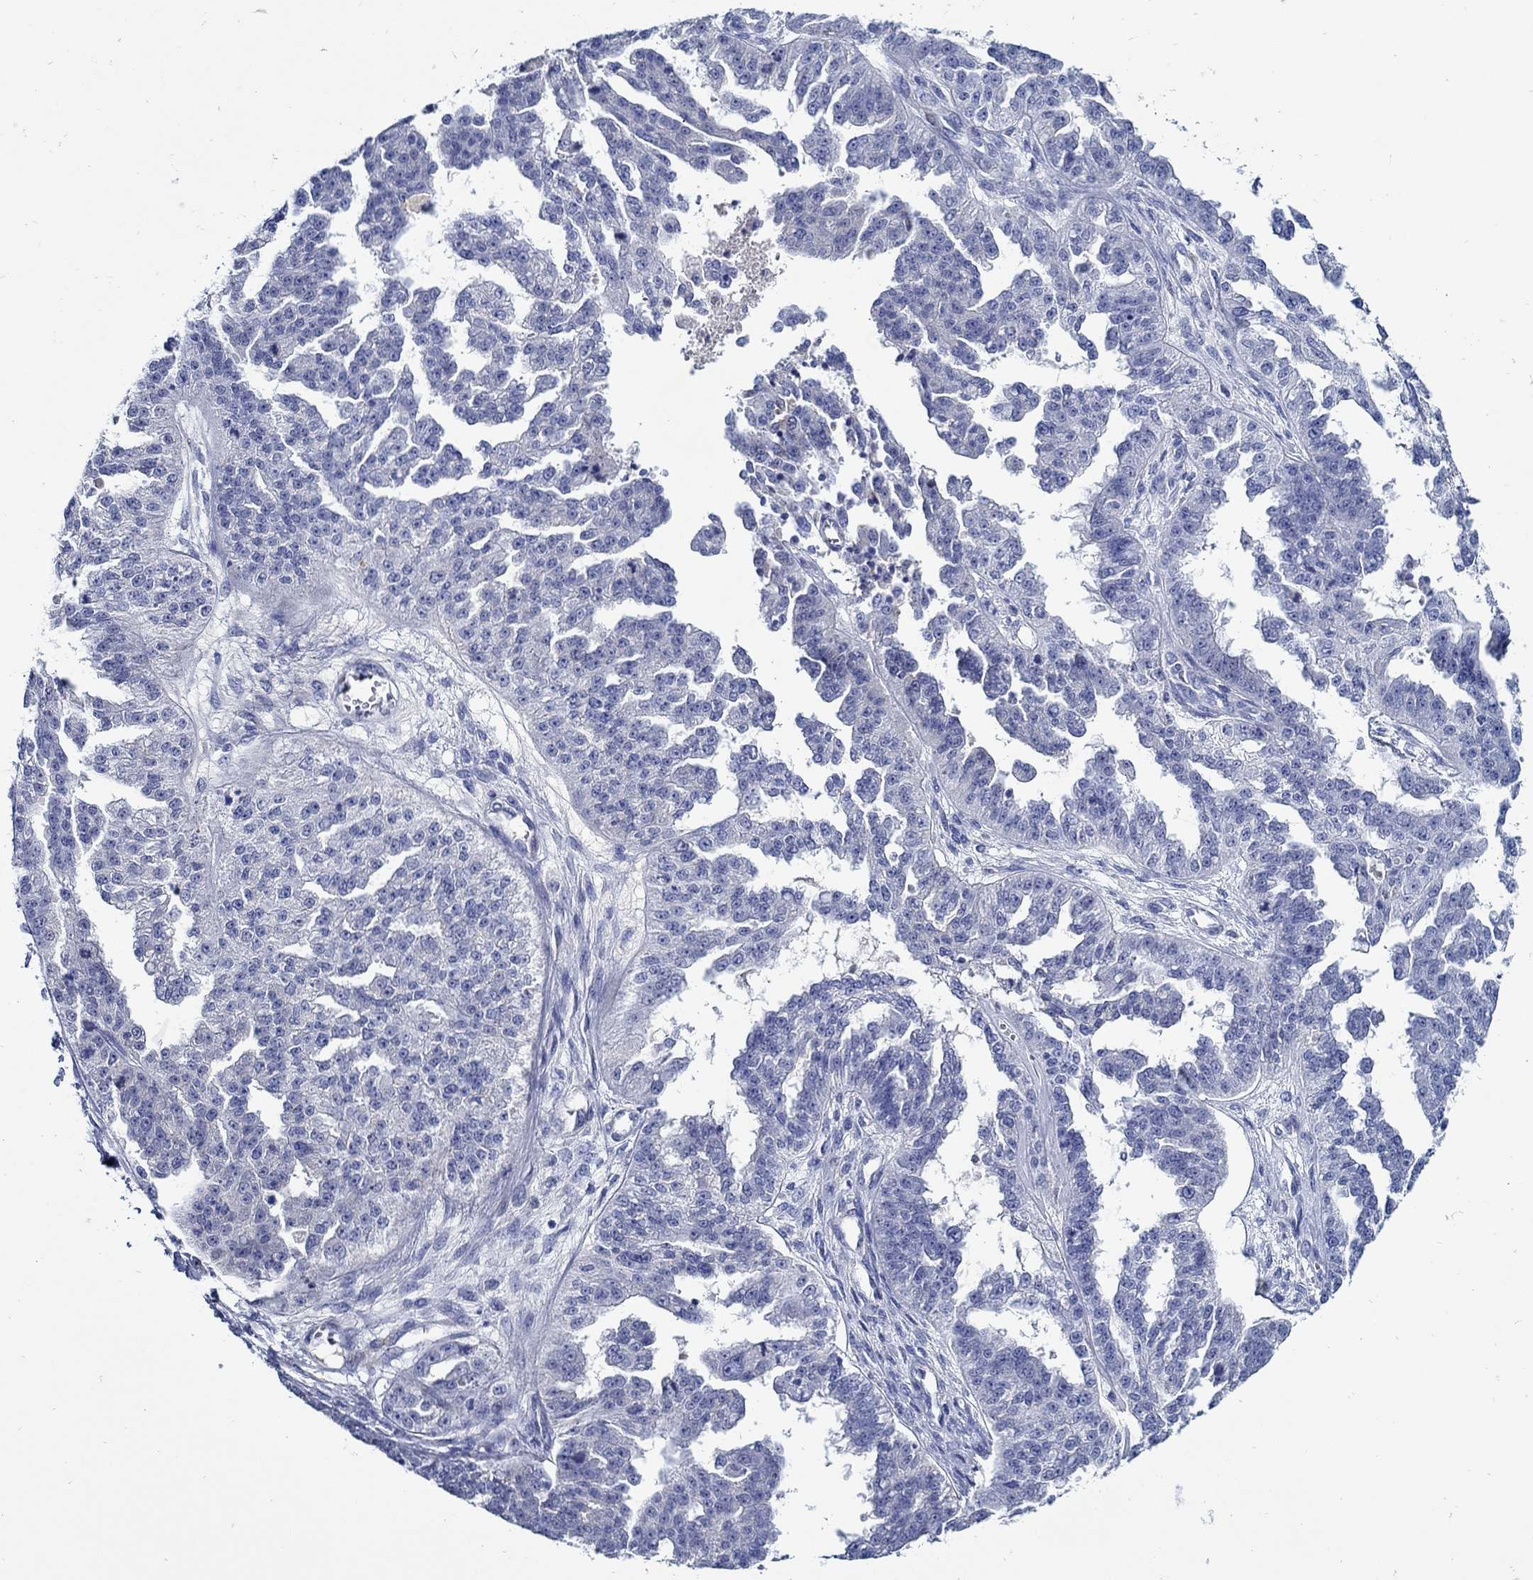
{"staining": {"intensity": "negative", "quantity": "none", "location": "none"}, "tissue": "ovarian cancer", "cell_type": "Tumor cells", "image_type": "cancer", "snomed": [{"axis": "morphology", "description": "Cystadenocarcinoma, serous, NOS"}, {"axis": "topography", "description": "Ovary"}], "caption": "Immunohistochemistry (IHC) histopathology image of ovarian cancer (serous cystadenocarcinoma) stained for a protein (brown), which shows no expression in tumor cells. (IHC, brightfield microscopy, high magnification).", "gene": "MC2R", "patient": {"sex": "female", "age": 58}}